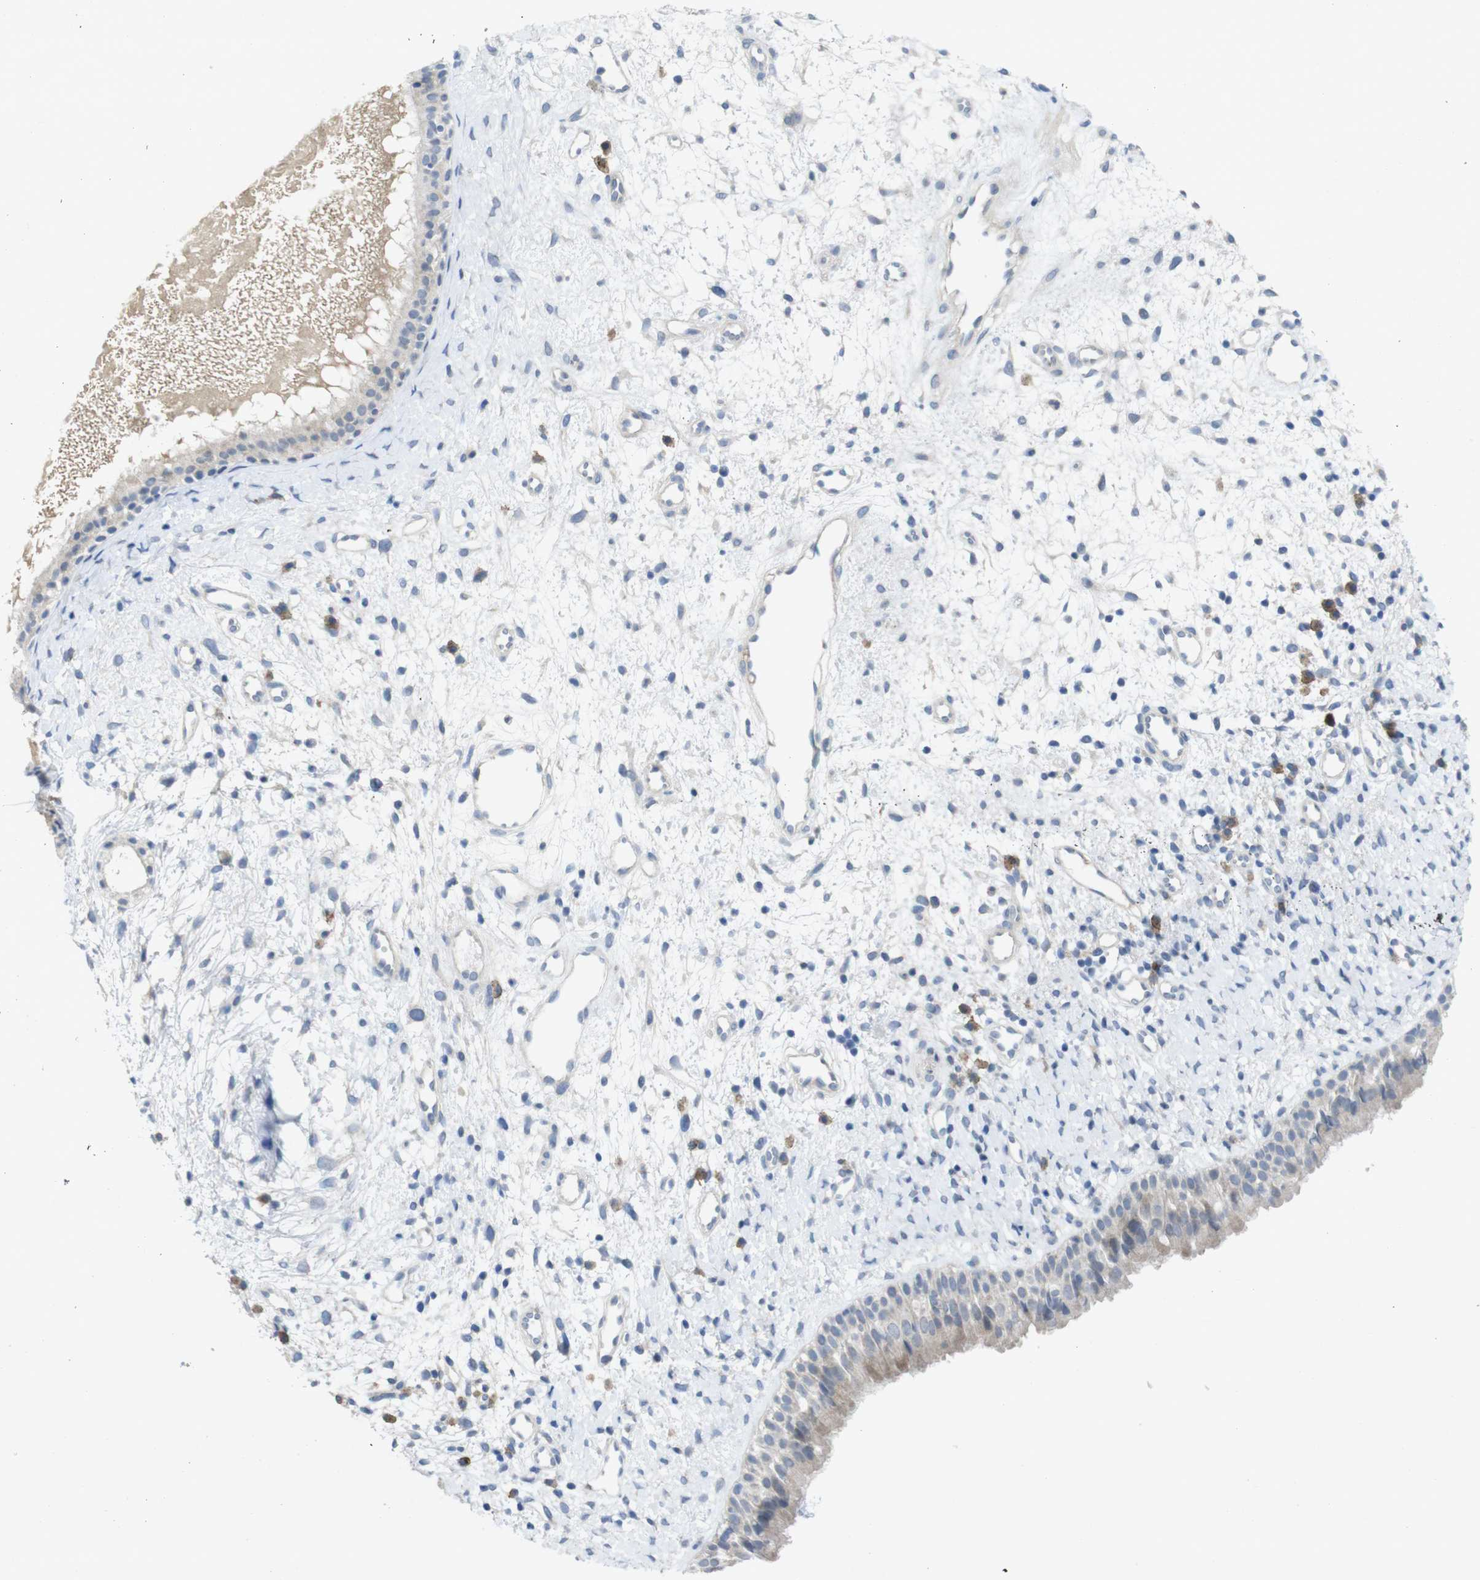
{"staining": {"intensity": "weak", "quantity": "<25%", "location": "cytoplasmic/membranous"}, "tissue": "nasopharynx", "cell_type": "Respiratory epithelial cells", "image_type": "normal", "snomed": [{"axis": "morphology", "description": "Normal tissue, NOS"}, {"axis": "topography", "description": "Nasopharynx"}], "caption": "Immunohistochemical staining of unremarkable nasopharynx shows no significant expression in respiratory epithelial cells. (Stains: DAB (3,3'-diaminobenzidine) IHC with hematoxylin counter stain, Microscopy: brightfield microscopy at high magnification).", "gene": "SLAMF7", "patient": {"sex": "male", "age": 22}}